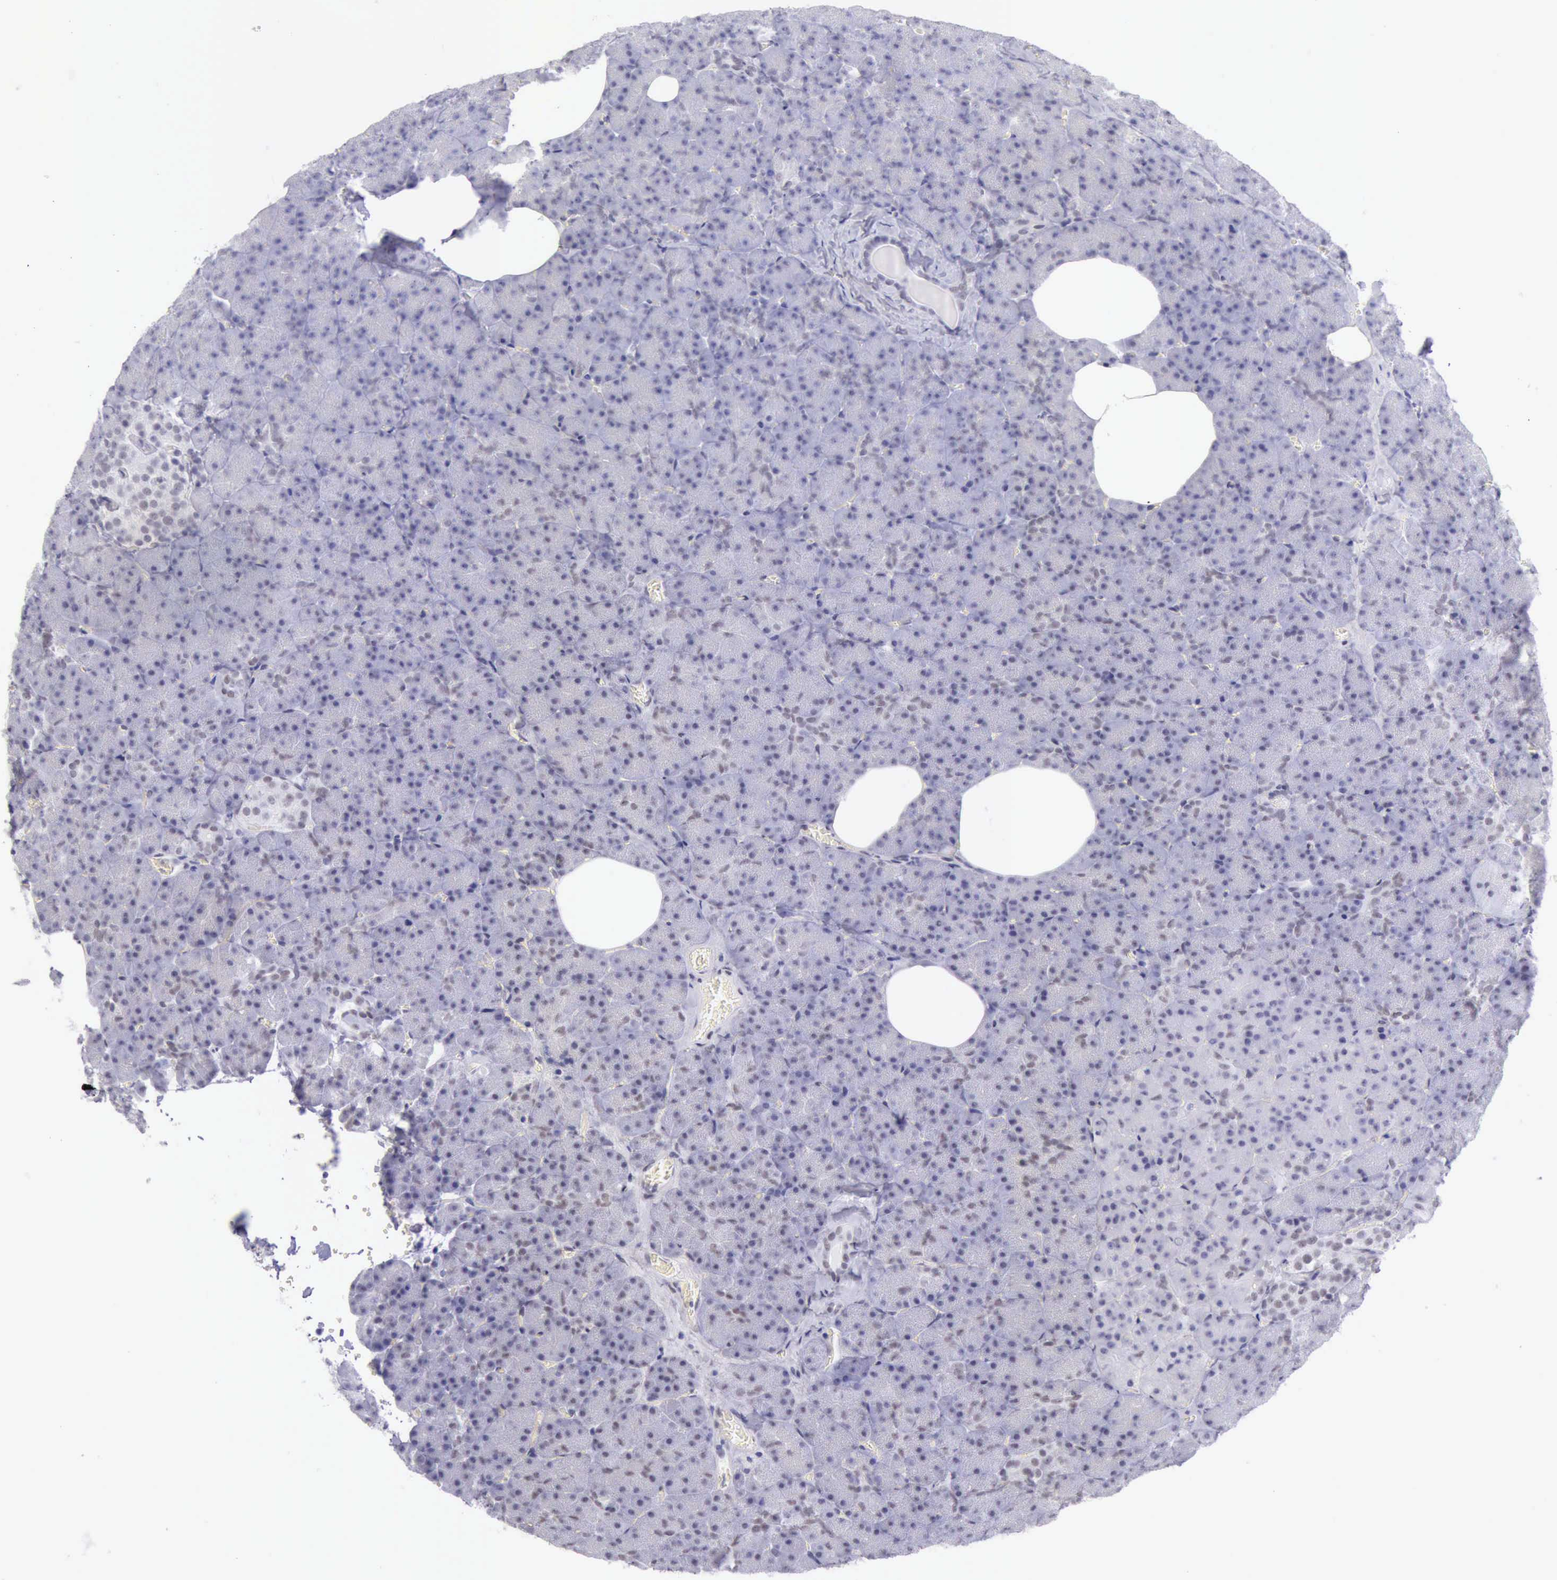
{"staining": {"intensity": "weak", "quantity": "<25%", "location": "nuclear"}, "tissue": "pancreas", "cell_type": "Exocrine glandular cells", "image_type": "normal", "snomed": [{"axis": "morphology", "description": "Normal tissue, NOS"}, {"axis": "topography", "description": "Pancreas"}], "caption": "DAB immunohistochemical staining of unremarkable human pancreas reveals no significant expression in exocrine glandular cells. (DAB IHC visualized using brightfield microscopy, high magnification).", "gene": "EP300", "patient": {"sex": "female", "age": 35}}